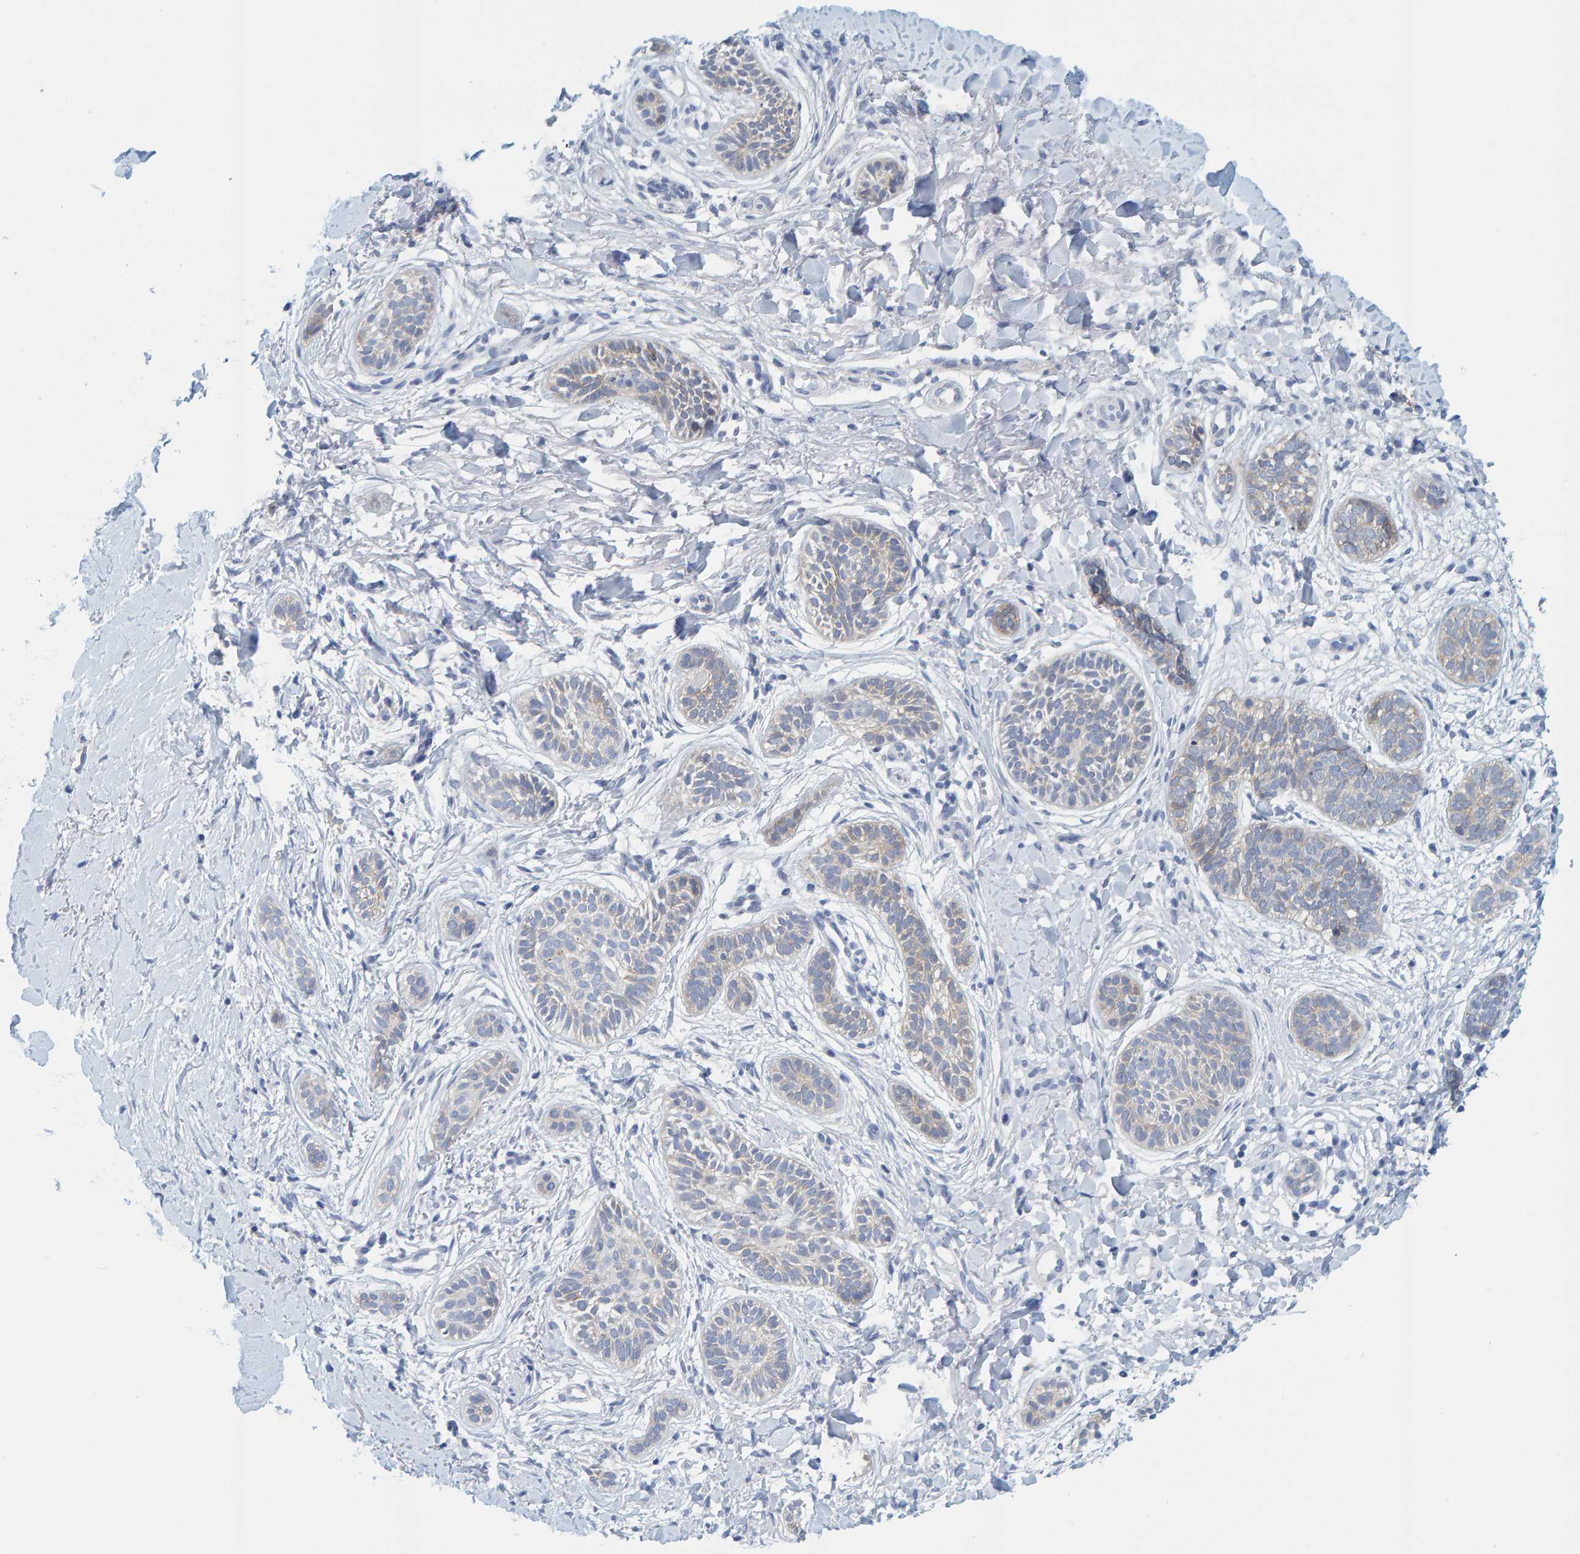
{"staining": {"intensity": "weak", "quantity": "<25%", "location": "cytoplasmic/membranous"}, "tissue": "skin cancer", "cell_type": "Tumor cells", "image_type": "cancer", "snomed": [{"axis": "morphology", "description": "Normal tissue, NOS"}, {"axis": "morphology", "description": "Basal cell carcinoma"}, {"axis": "topography", "description": "Skin"}], "caption": "High magnification brightfield microscopy of skin basal cell carcinoma stained with DAB (brown) and counterstained with hematoxylin (blue): tumor cells show no significant staining. Brightfield microscopy of immunohistochemistry stained with DAB (brown) and hematoxylin (blue), captured at high magnification.", "gene": "KLHL11", "patient": {"sex": "male", "age": 63}}